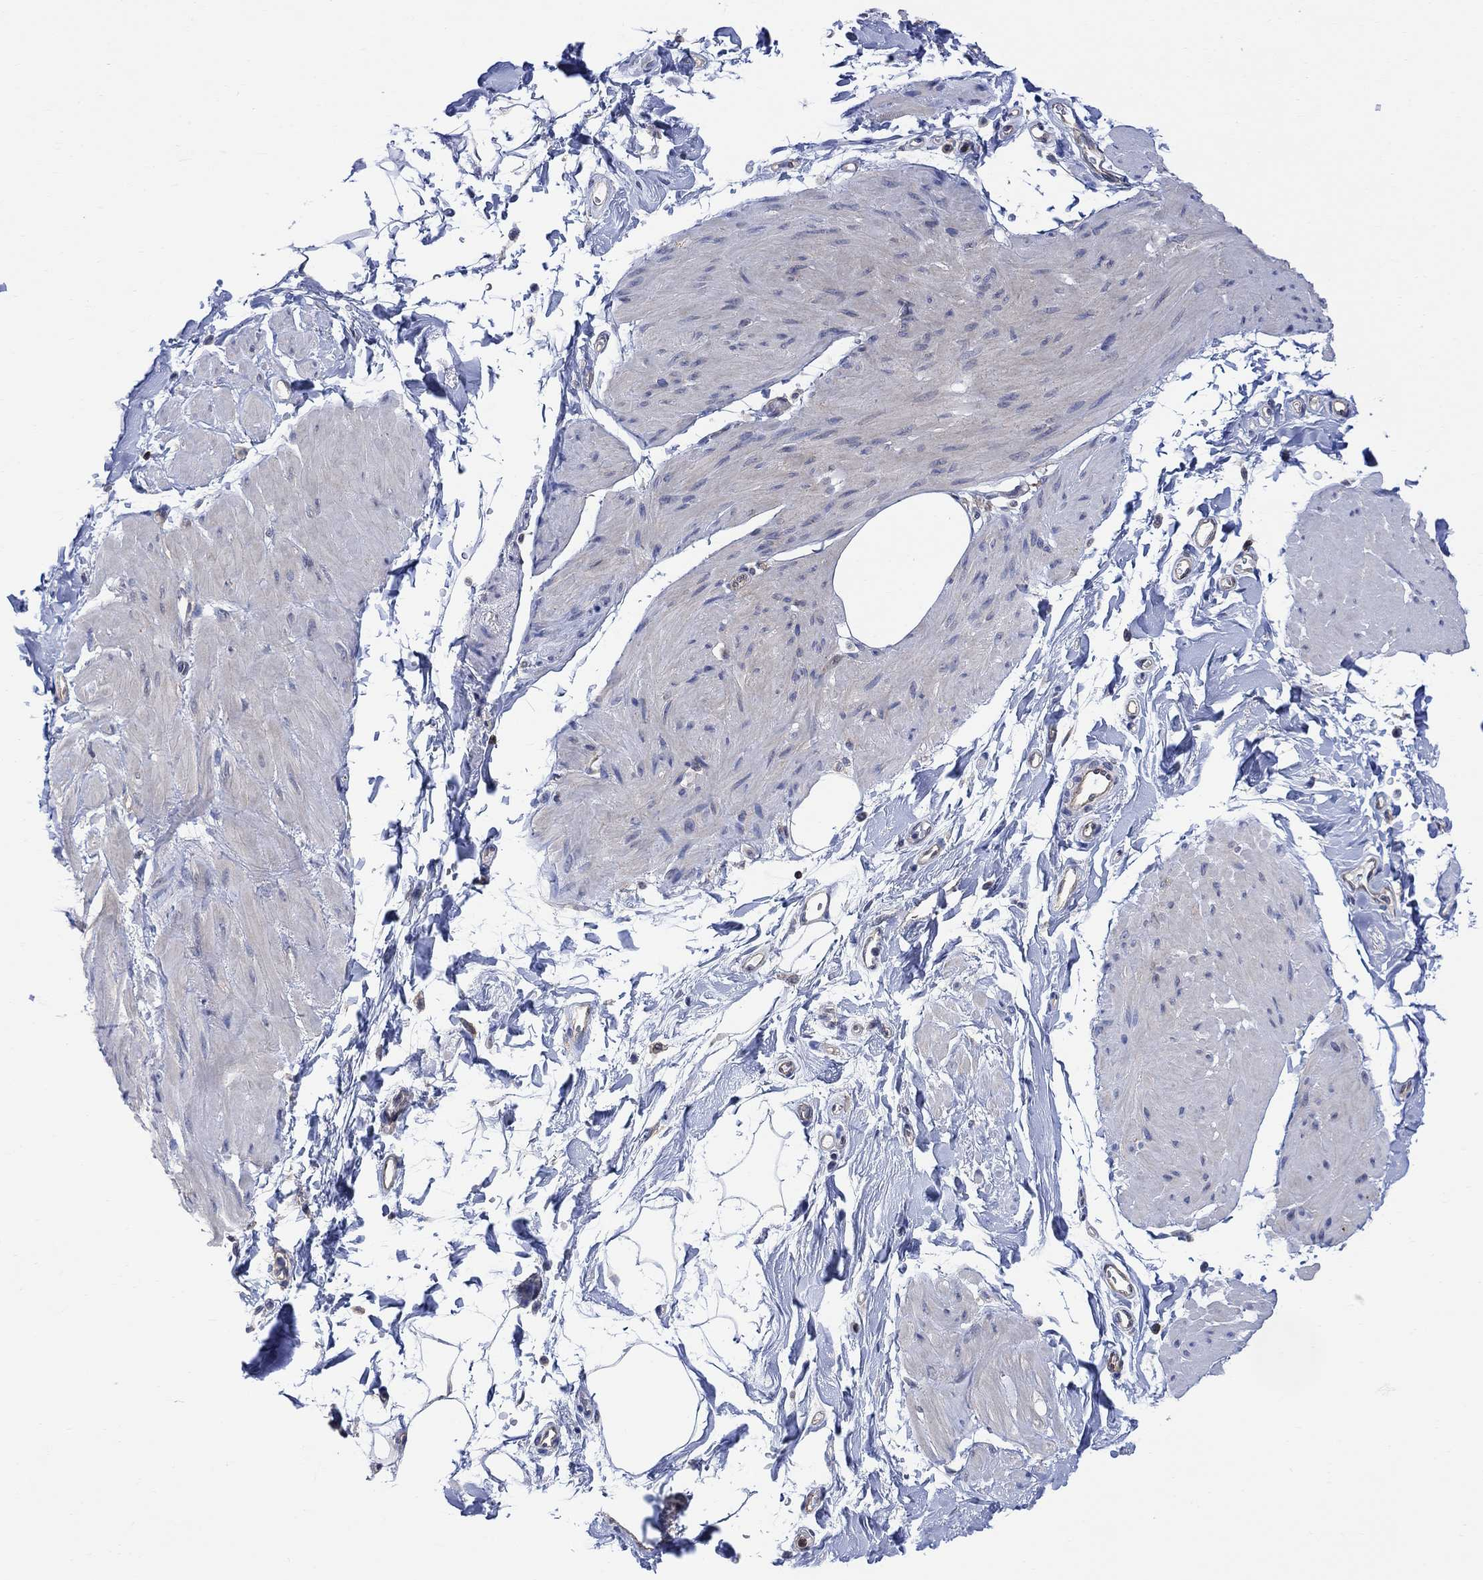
{"staining": {"intensity": "negative", "quantity": "none", "location": "none"}, "tissue": "smooth muscle", "cell_type": "Smooth muscle cells", "image_type": "normal", "snomed": [{"axis": "morphology", "description": "Normal tissue, NOS"}, {"axis": "topography", "description": "Adipose tissue"}, {"axis": "topography", "description": "Smooth muscle"}, {"axis": "topography", "description": "Peripheral nerve tissue"}], "caption": "A high-resolution photomicrograph shows immunohistochemistry (IHC) staining of benign smooth muscle, which exhibits no significant staining in smooth muscle cells. The staining is performed using DAB brown chromogen with nuclei counter-stained in using hematoxylin.", "gene": "GBP5", "patient": {"sex": "male", "age": 83}}